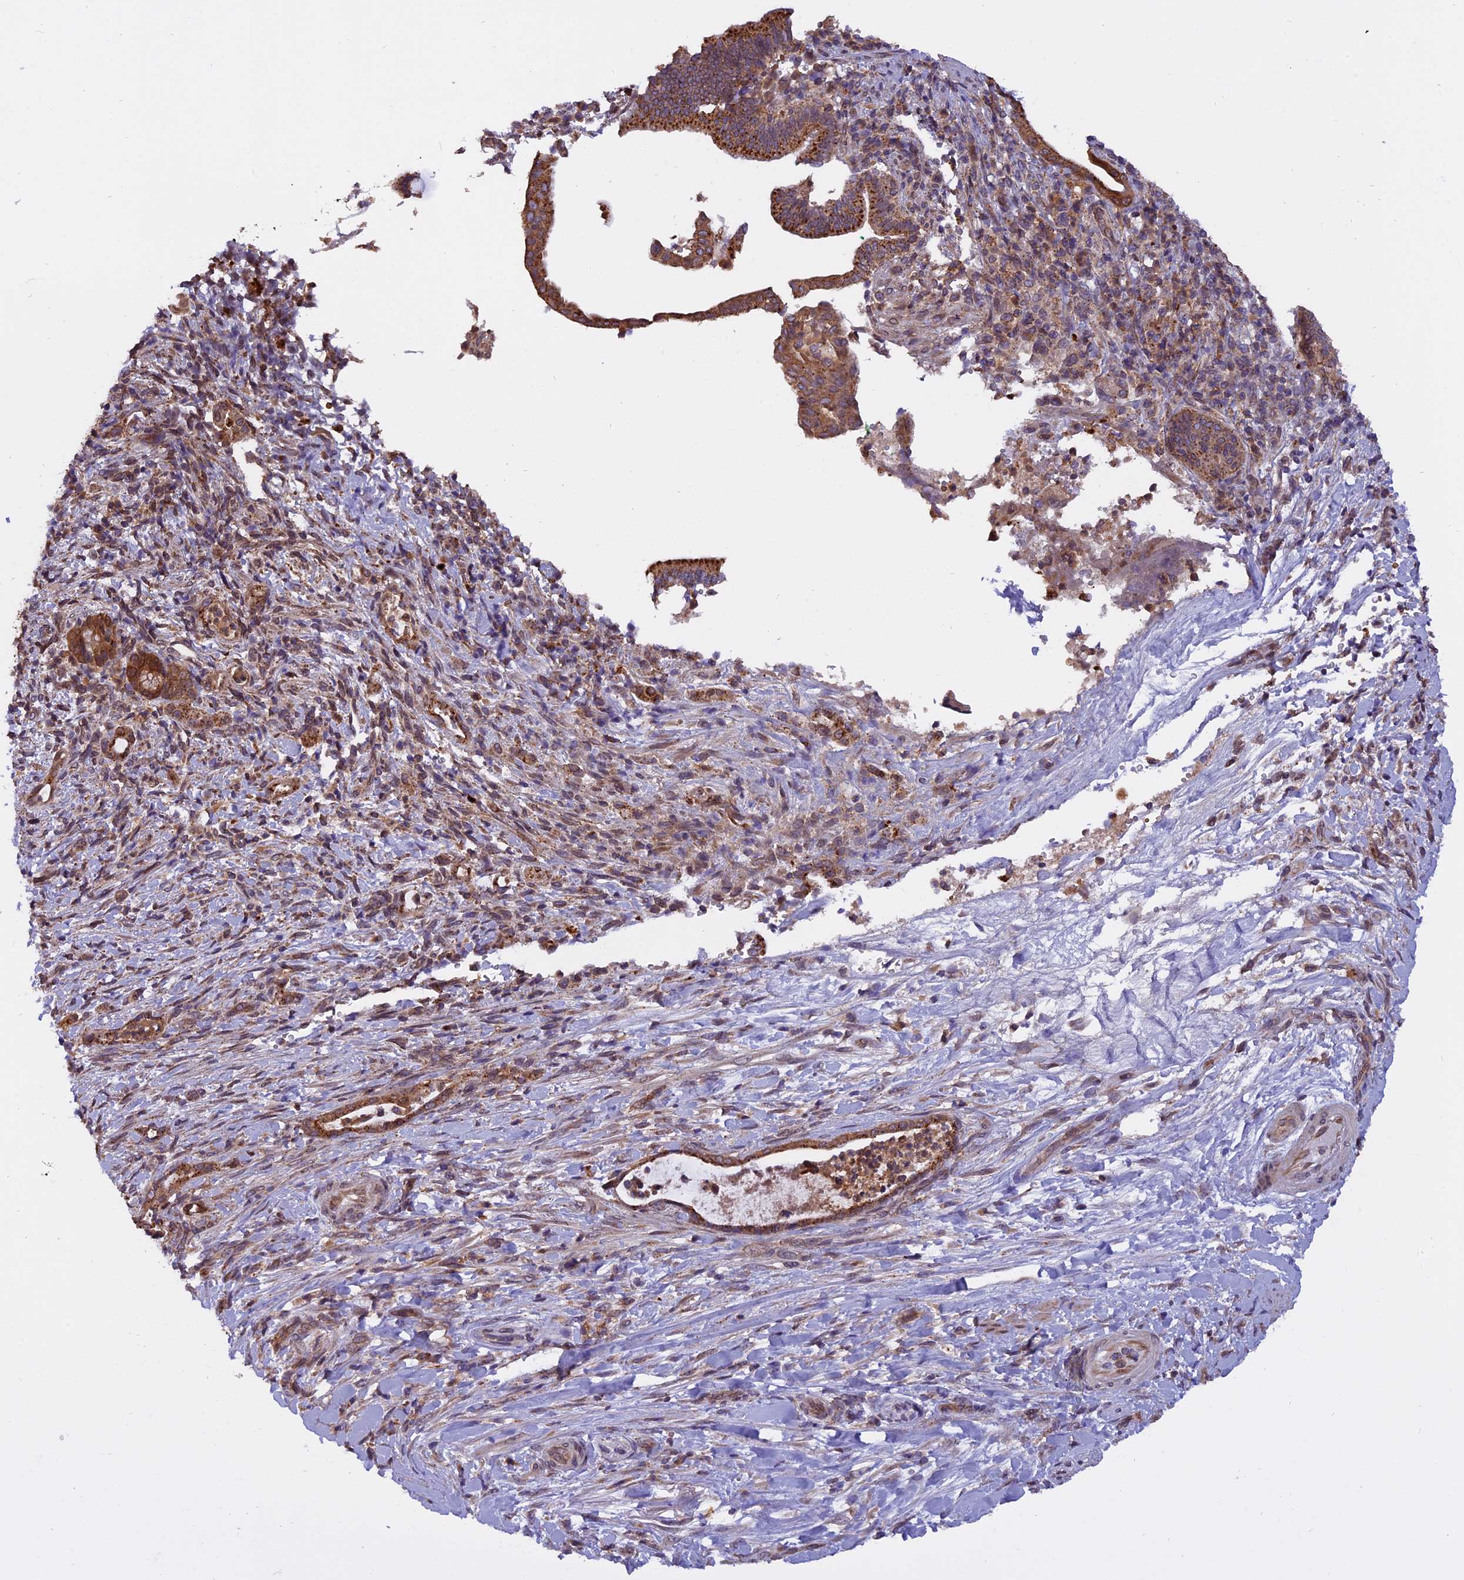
{"staining": {"intensity": "moderate", "quantity": ">75%", "location": "cytoplasmic/membranous"}, "tissue": "pancreatic cancer", "cell_type": "Tumor cells", "image_type": "cancer", "snomed": [{"axis": "morphology", "description": "Normal tissue, NOS"}, {"axis": "morphology", "description": "Adenocarcinoma, NOS"}, {"axis": "topography", "description": "Pancreas"}], "caption": "Pancreatic adenocarcinoma was stained to show a protein in brown. There is medium levels of moderate cytoplasmic/membranous positivity in about >75% of tumor cells. (Stains: DAB in brown, nuclei in blue, Microscopy: brightfield microscopy at high magnification).", "gene": "CHMP2A", "patient": {"sex": "female", "age": 55}}